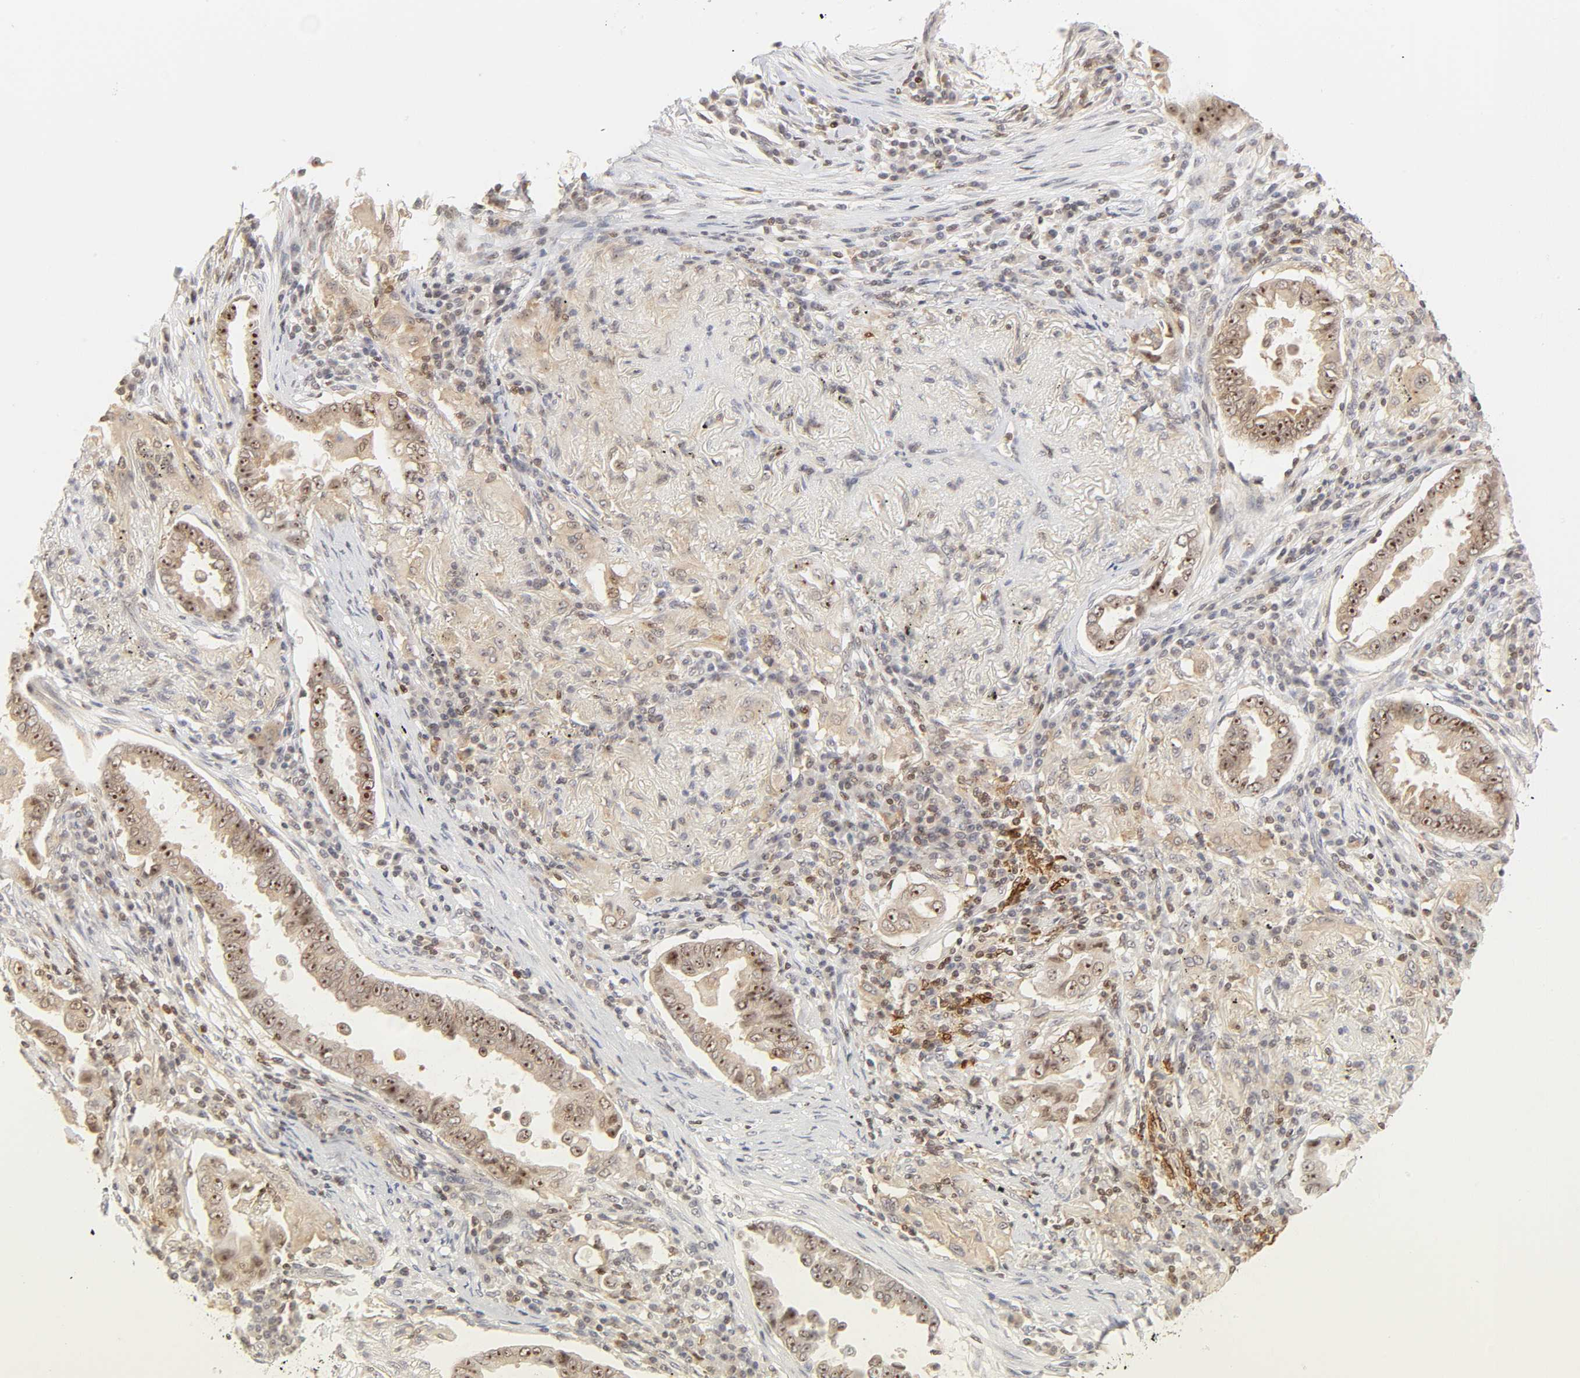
{"staining": {"intensity": "weak", "quantity": ">75%", "location": "cytoplasmic/membranous,nuclear"}, "tissue": "lung cancer", "cell_type": "Tumor cells", "image_type": "cancer", "snomed": [{"axis": "morphology", "description": "Normal tissue, NOS"}, {"axis": "morphology", "description": "Inflammation, NOS"}, {"axis": "morphology", "description": "Adenocarcinoma, NOS"}, {"axis": "topography", "description": "Lung"}], "caption": "Lung cancer (adenocarcinoma) tissue reveals weak cytoplasmic/membranous and nuclear positivity in about >75% of tumor cells (DAB IHC, brown staining for protein, blue staining for nuclei).", "gene": "KIF2A", "patient": {"sex": "female", "age": 64}}